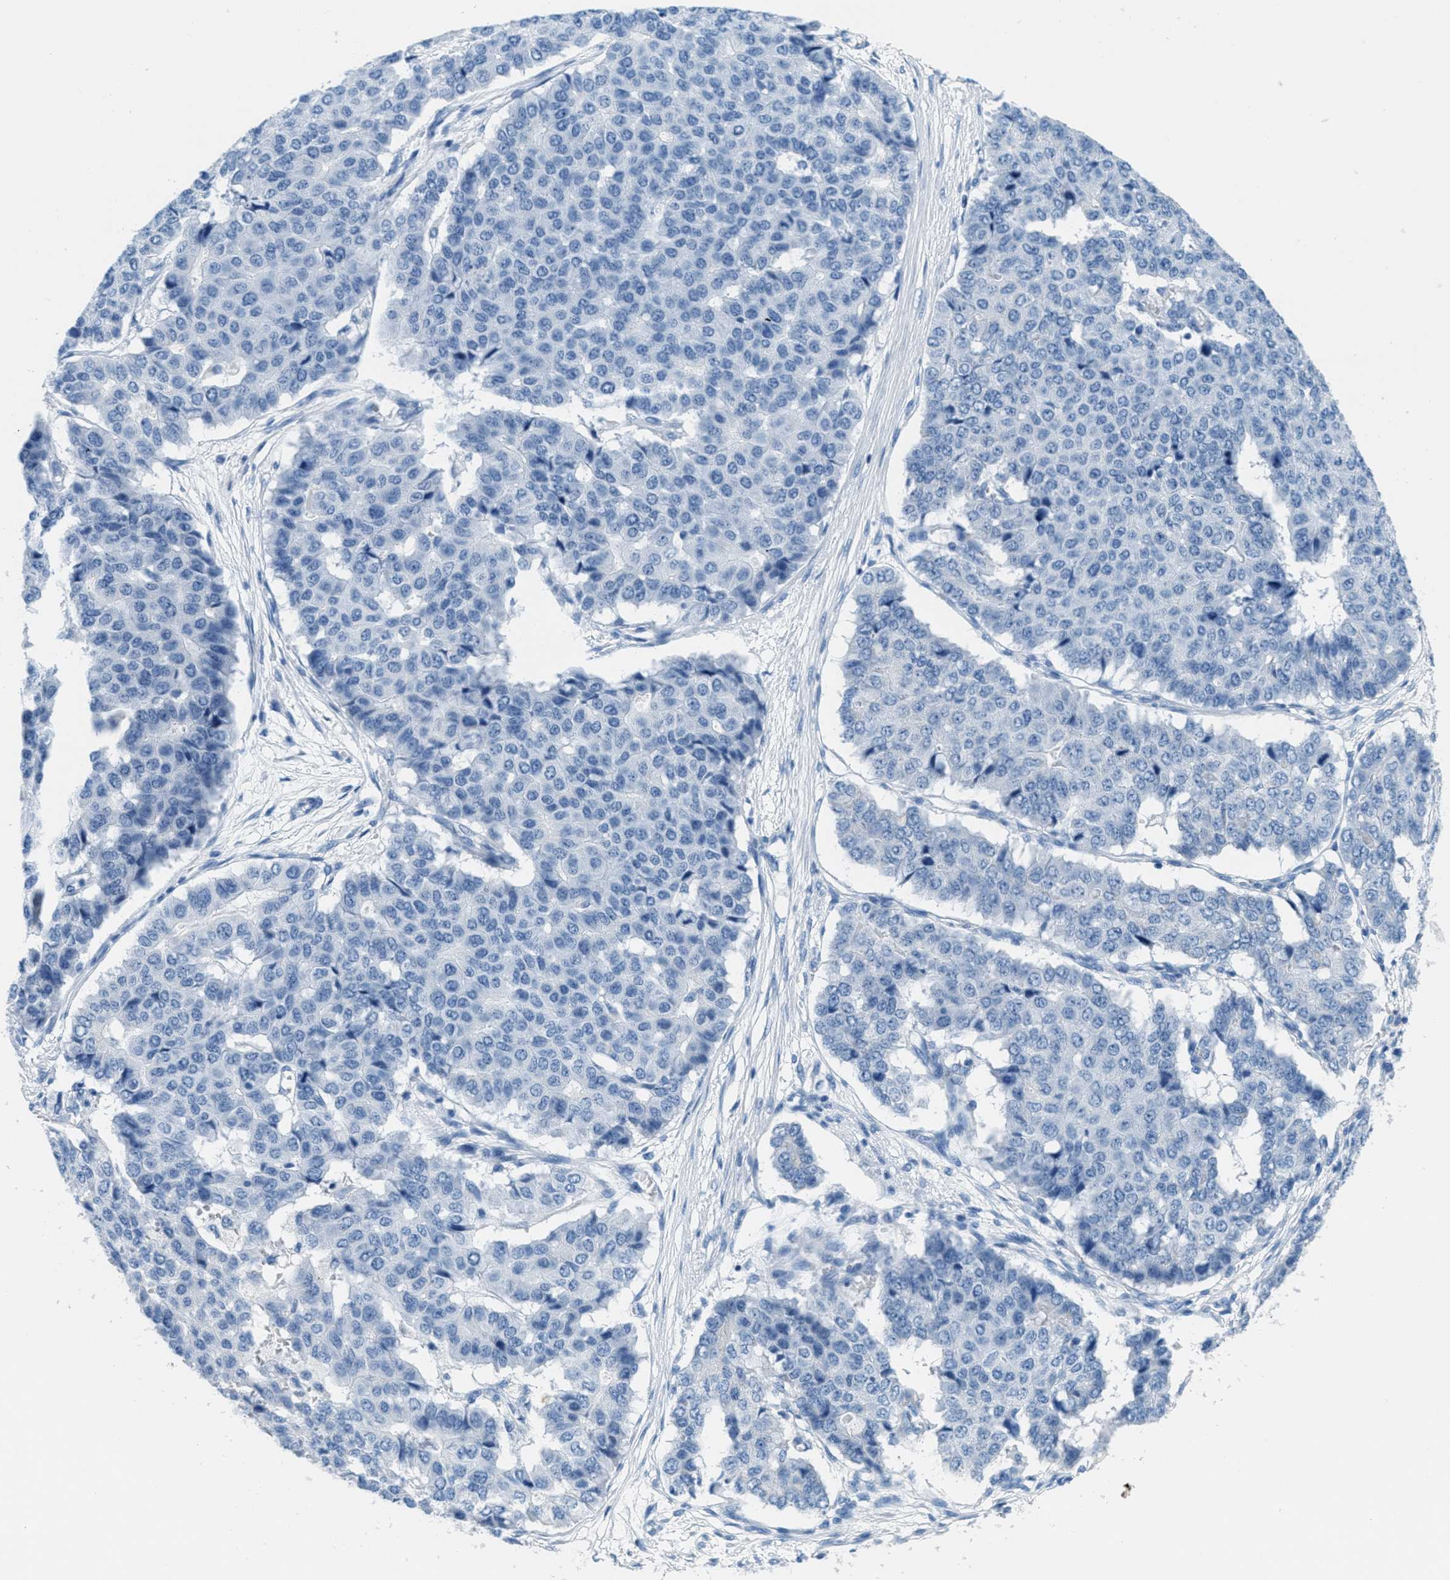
{"staining": {"intensity": "negative", "quantity": "none", "location": "none"}, "tissue": "pancreatic cancer", "cell_type": "Tumor cells", "image_type": "cancer", "snomed": [{"axis": "morphology", "description": "Adenocarcinoma, NOS"}, {"axis": "topography", "description": "Pancreas"}], "caption": "Tumor cells are negative for brown protein staining in pancreatic cancer.", "gene": "MGARP", "patient": {"sex": "male", "age": 50}}